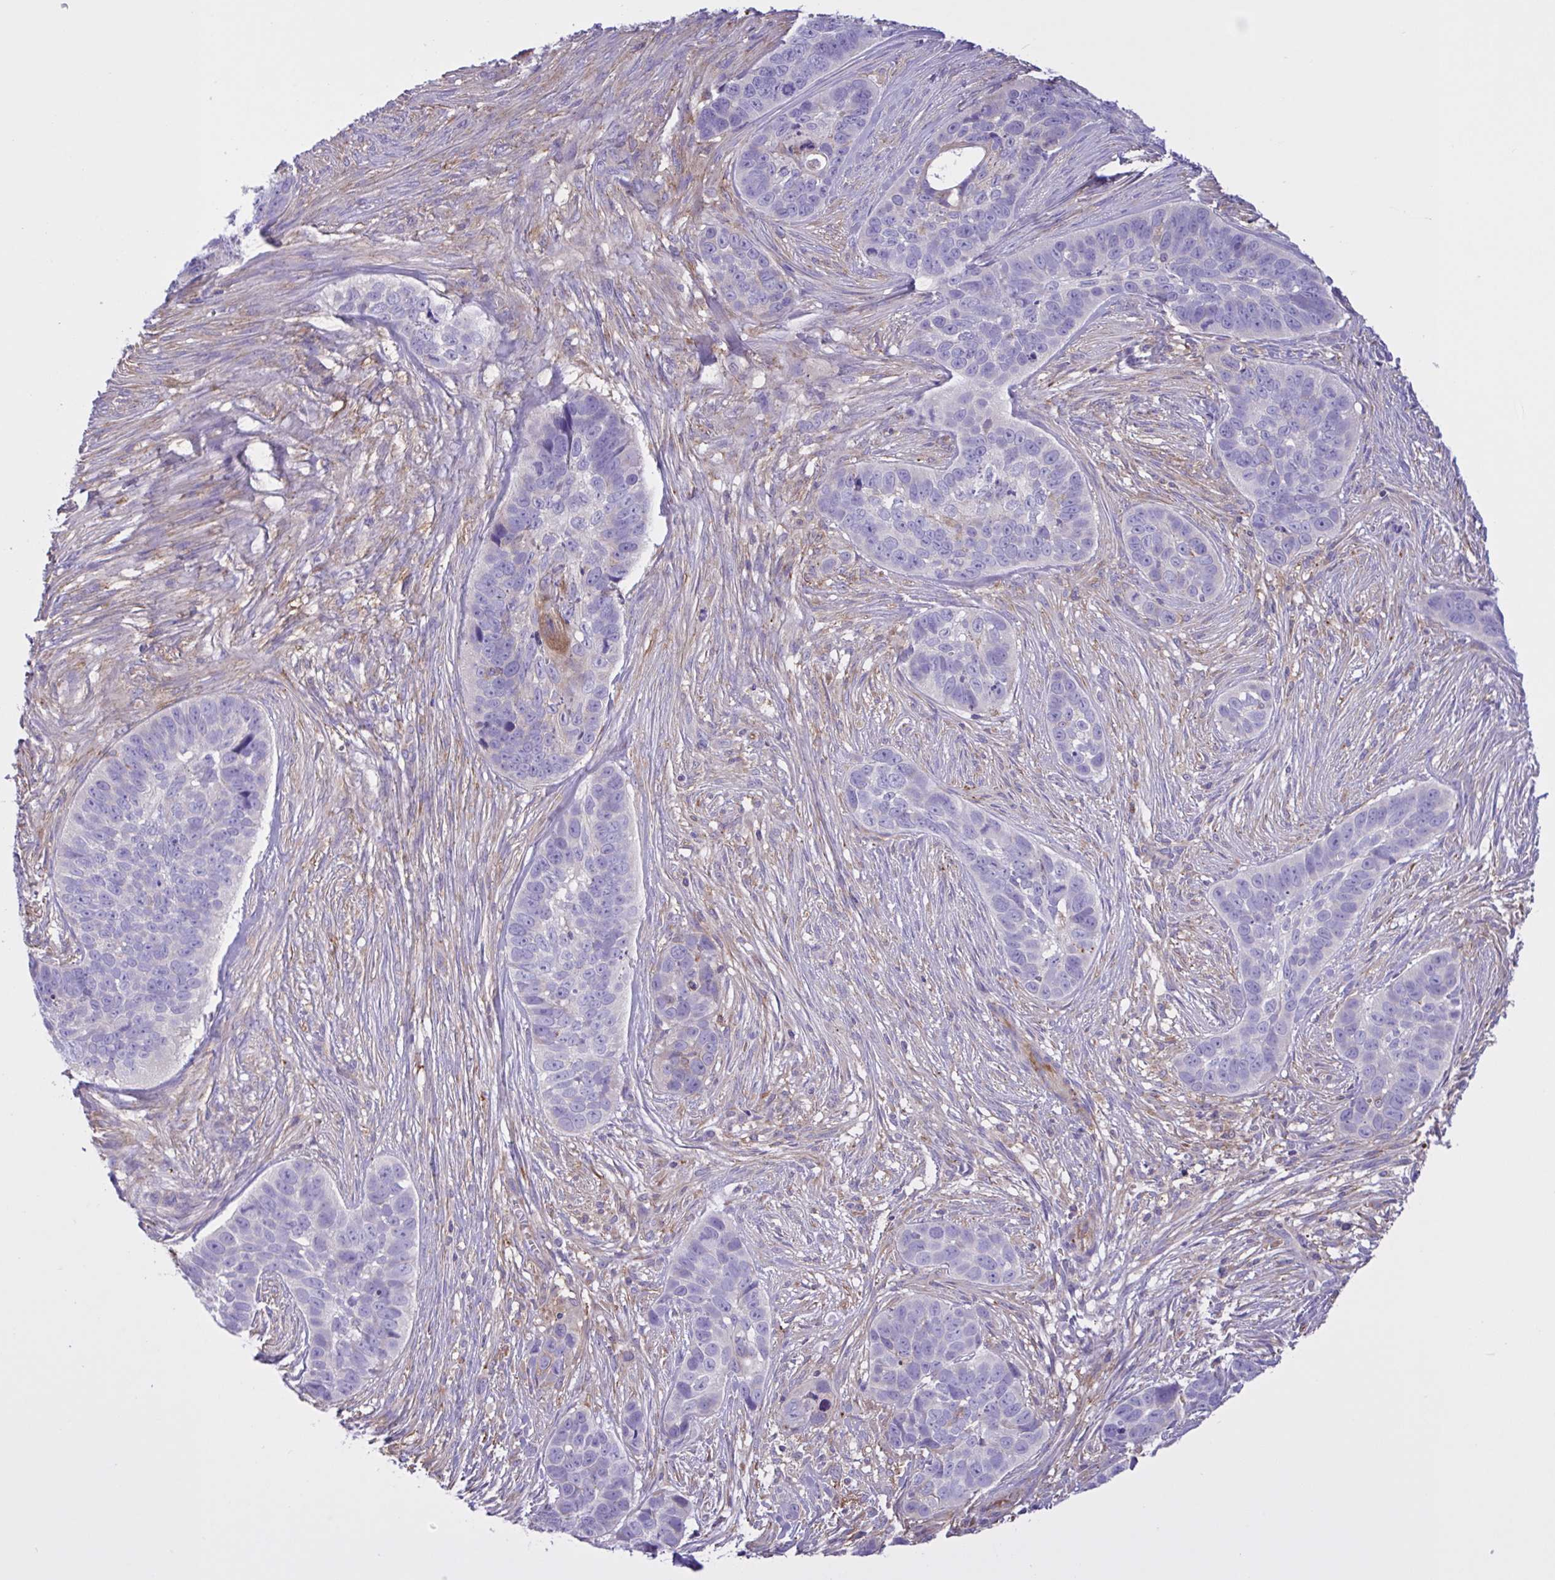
{"staining": {"intensity": "negative", "quantity": "none", "location": "none"}, "tissue": "skin cancer", "cell_type": "Tumor cells", "image_type": "cancer", "snomed": [{"axis": "morphology", "description": "Basal cell carcinoma"}, {"axis": "topography", "description": "Skin"}], "caption": "Tumor cells are negative for protein expression in human skin cancer.", "gene": "OR51M1", "patient": {"sex": "female", "age": 82}}